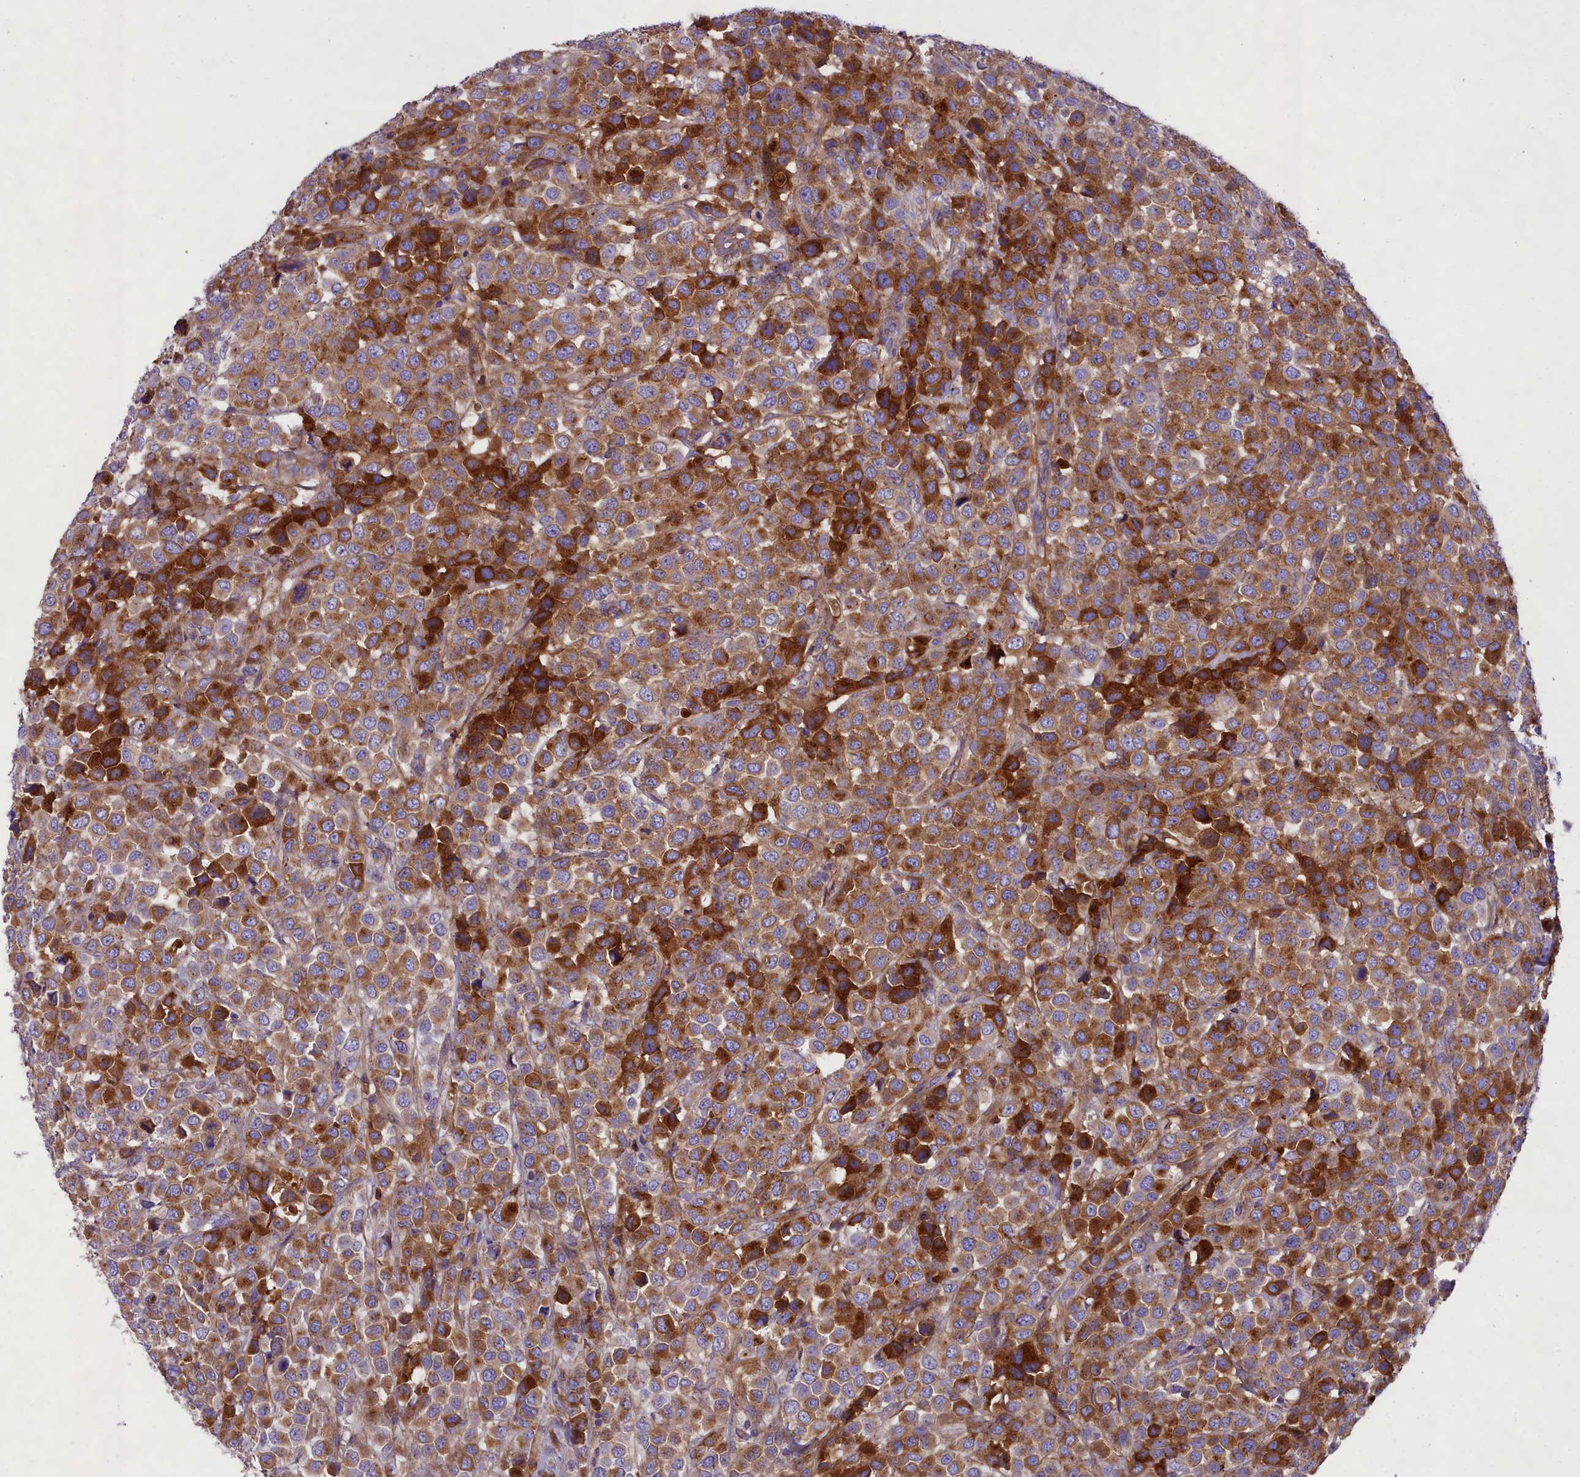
{"staining": {"intensity": "strong", "quantity": ">75%", "location": "cytoplasmic/membranous"}, "tissue": "breast cancer", "cell_type": "Tumor cells", "image_type": "cancer", "snomed": [{"axis": "morphology", "description": "Duct carcinoma"}, {"axis": "topography", "description": "Breast"}], "caption": "There is high levels of strong cytoplasmic/membranous expression in tumor cells of breast cancer (infiltrating ductal carcinoma), as demonstrated by immunohistochemical staining (brown color).", "gene": "GFRA1", "patient": {"sex": "female", "age": 61}}